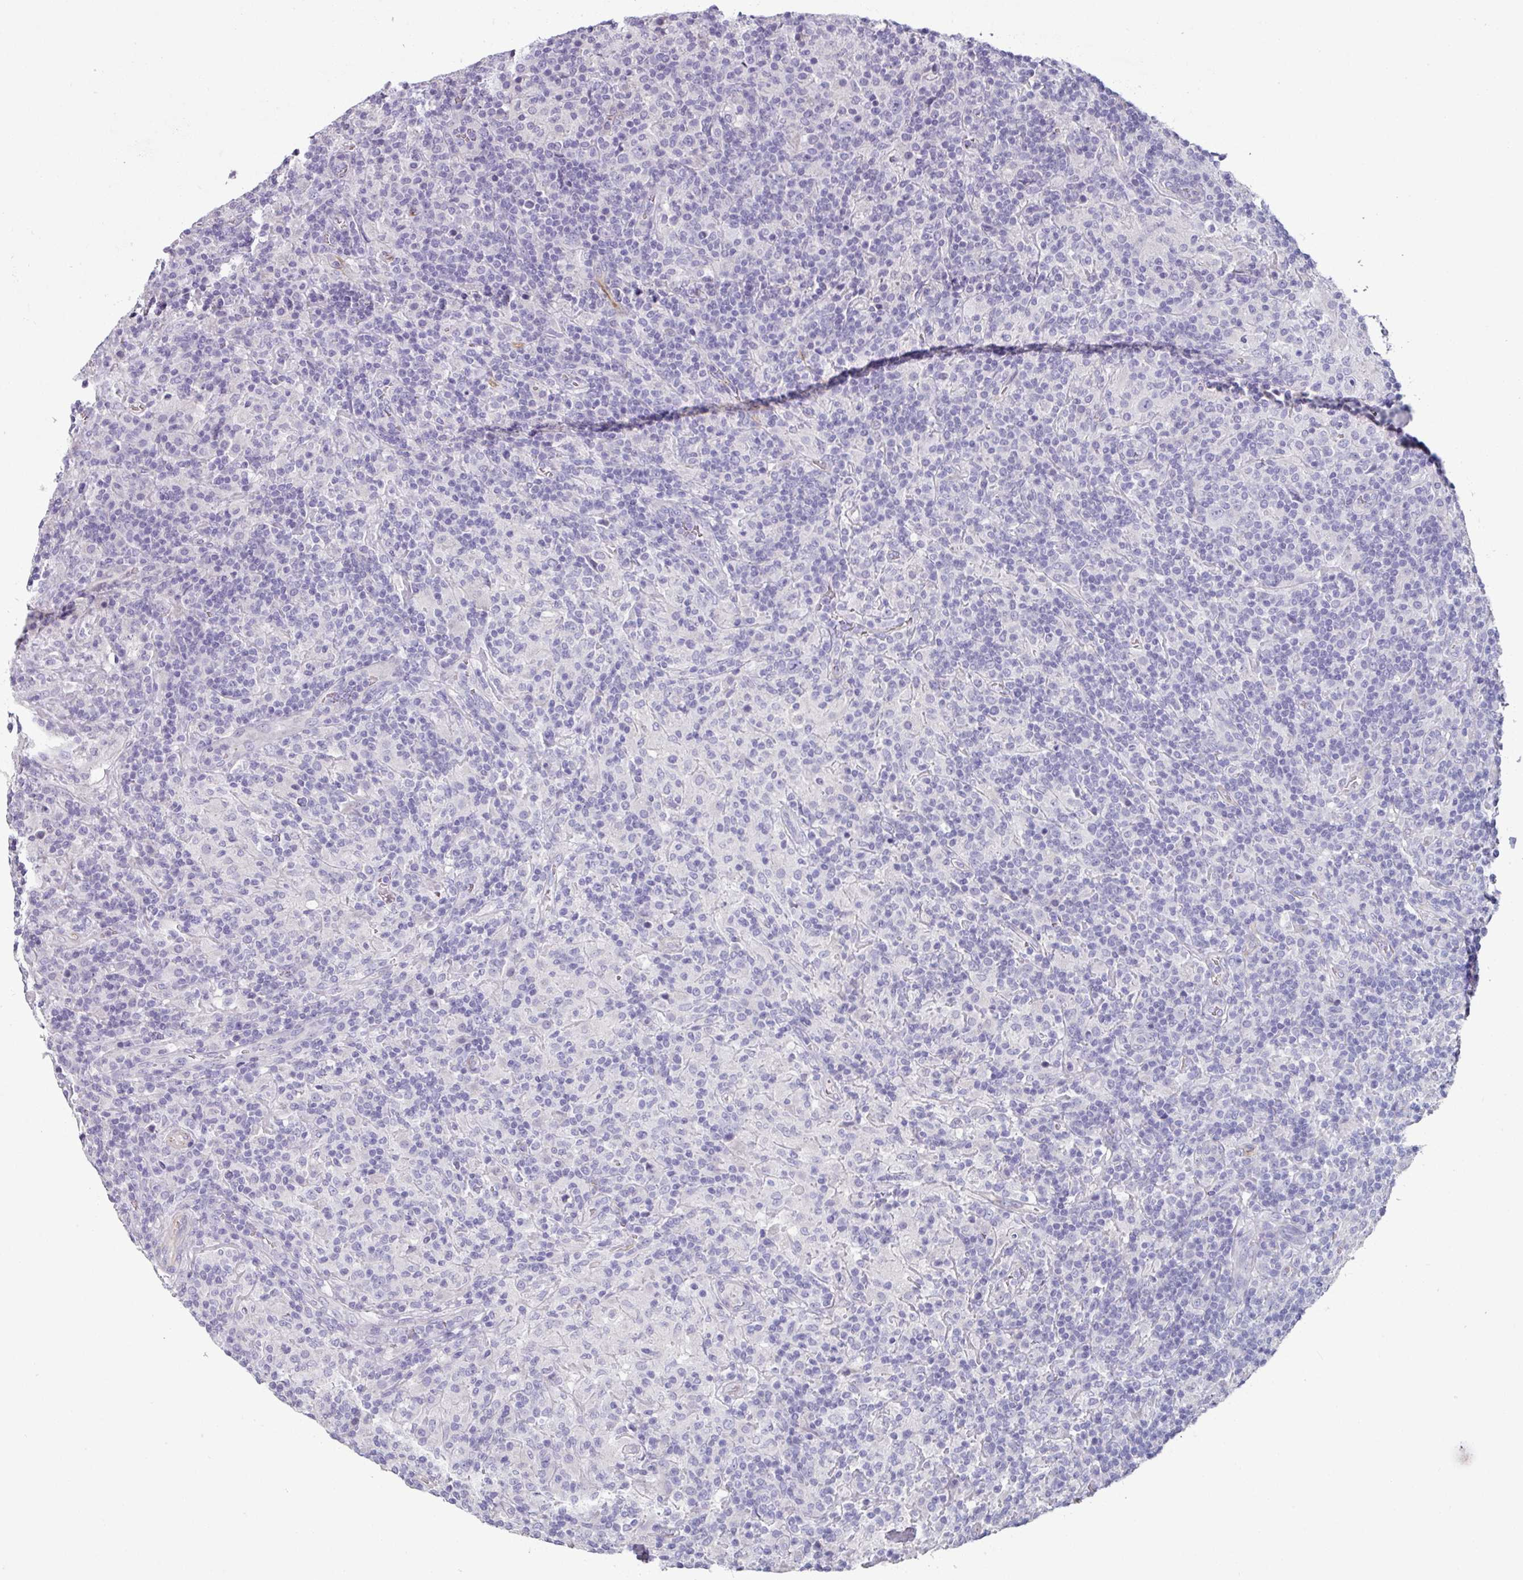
{"staining": {"intensity": "negative", "quantity": "none", "location": "none"}, "tissue": "lymphoma", "cell_type": "Tumor cells", "image_type": "cancer", "snomed": [{"axis": "morphology", "description": "Hodgkin's disease, NOS"}, {"axis": "topography", "description": "Lymph node"}], "caption": "Immunohistochemistry image of human lymphoma stained for a protein (brown), which reveals no staining in tumor cells.", "gene": "SLC17A7", "patient": {"sex": "male", "age": 70}}